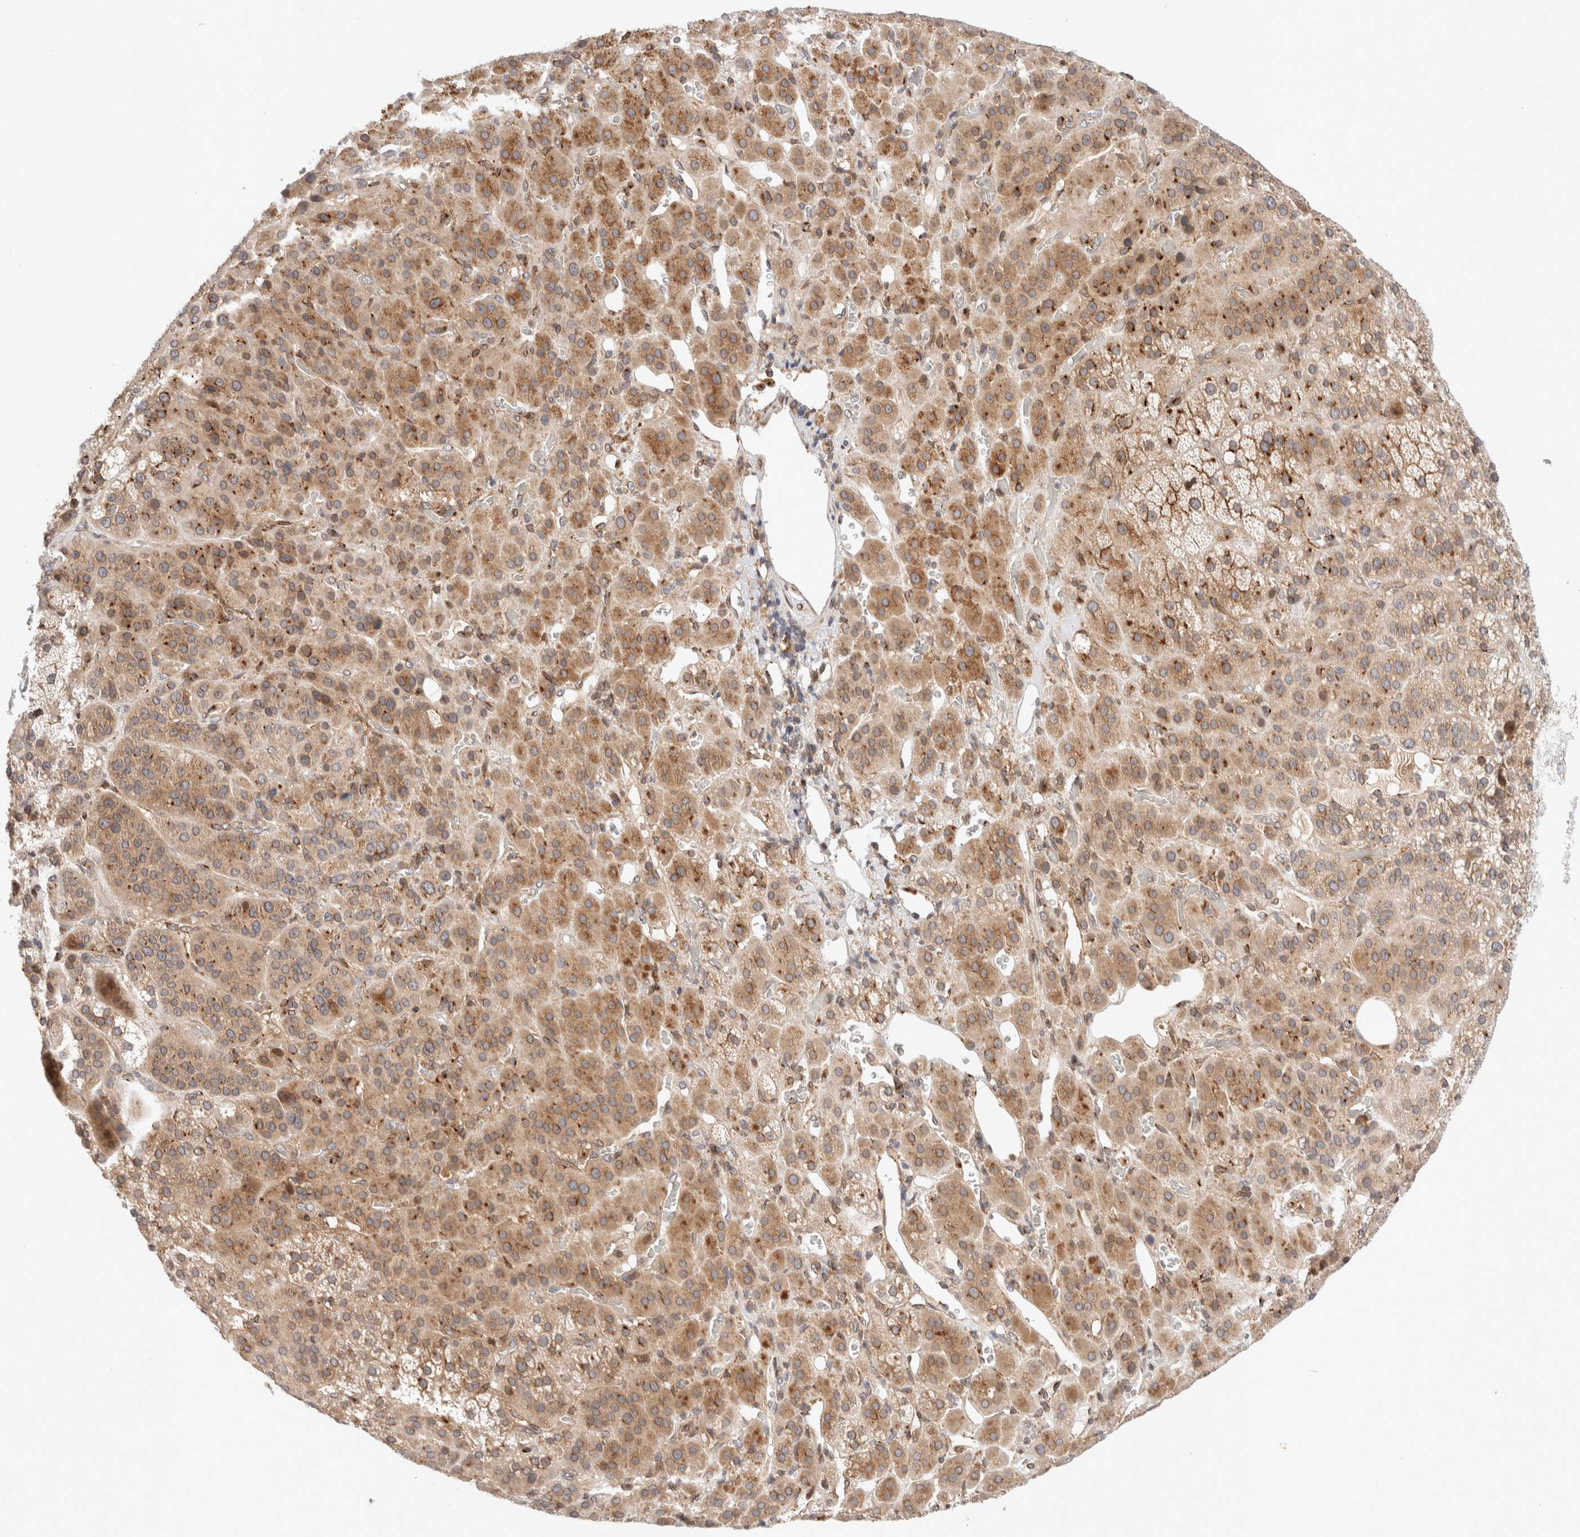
{"staining": {"intensity": "moderate", "quantity": ">75%", "location": "cytoplasmic/membranous"}, "tissue": "adrenal gland", "cell_type": "Glandular cells", "image_type": "normal", "snomed": [{"axis": "morphology", "description": "Normal tissue, NOS"}, {"axis": "topography", "description": "Adrenal gland"}], "caption": "Immunohistochemical staining of unremarkable human adrenal gland displays medium levels of moderate cytoplasmic/membranous staining in approximately >75% of glandular cells. (brown staining indicates protein expression, while blue staining denotes nuclei).", "gene": "GCN1", "patient": {"sex": "male", "age": 57}}